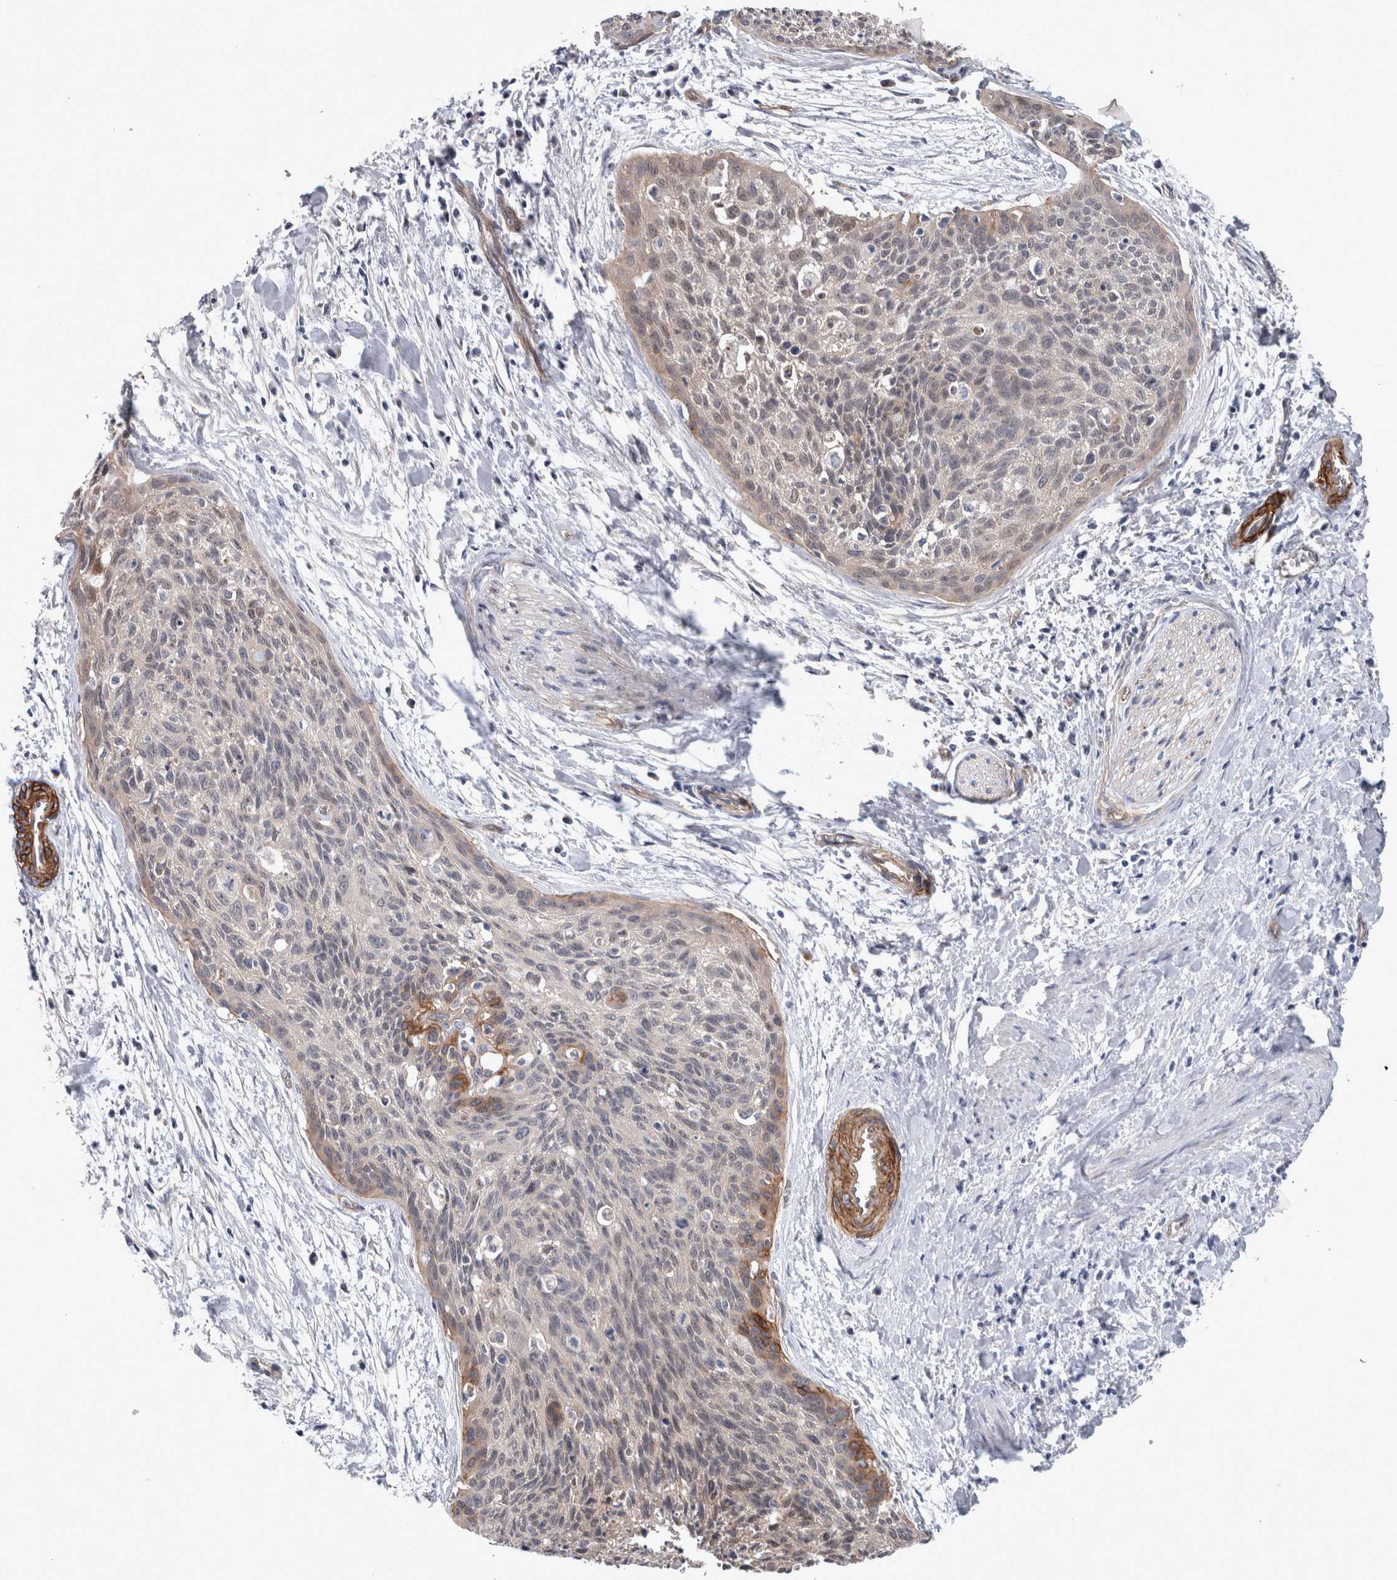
{"staining": {"intensity": "moderate", "quantity": "<25%", "location": "cytoplasmic/membranous"}, "tissue": "cervical cancer", "cell_type": "Tumor cells", "image_type": "cancer", "snomed": [{"axis": "morphology", "description": "Squamous cell carcinoma, NOS"}, {"axis": "topography", "description": "Cervix"}], "caption": "A micrograph showing moderate cytoplasmic/membranous positivity in approximately <25% of tumor cells in cervical cancer (squamous cell carcinoma), as visualized by brown immunohistochemical staining.", "gene": "BCAM", "patient": {"sex": "female", "age": 55}}